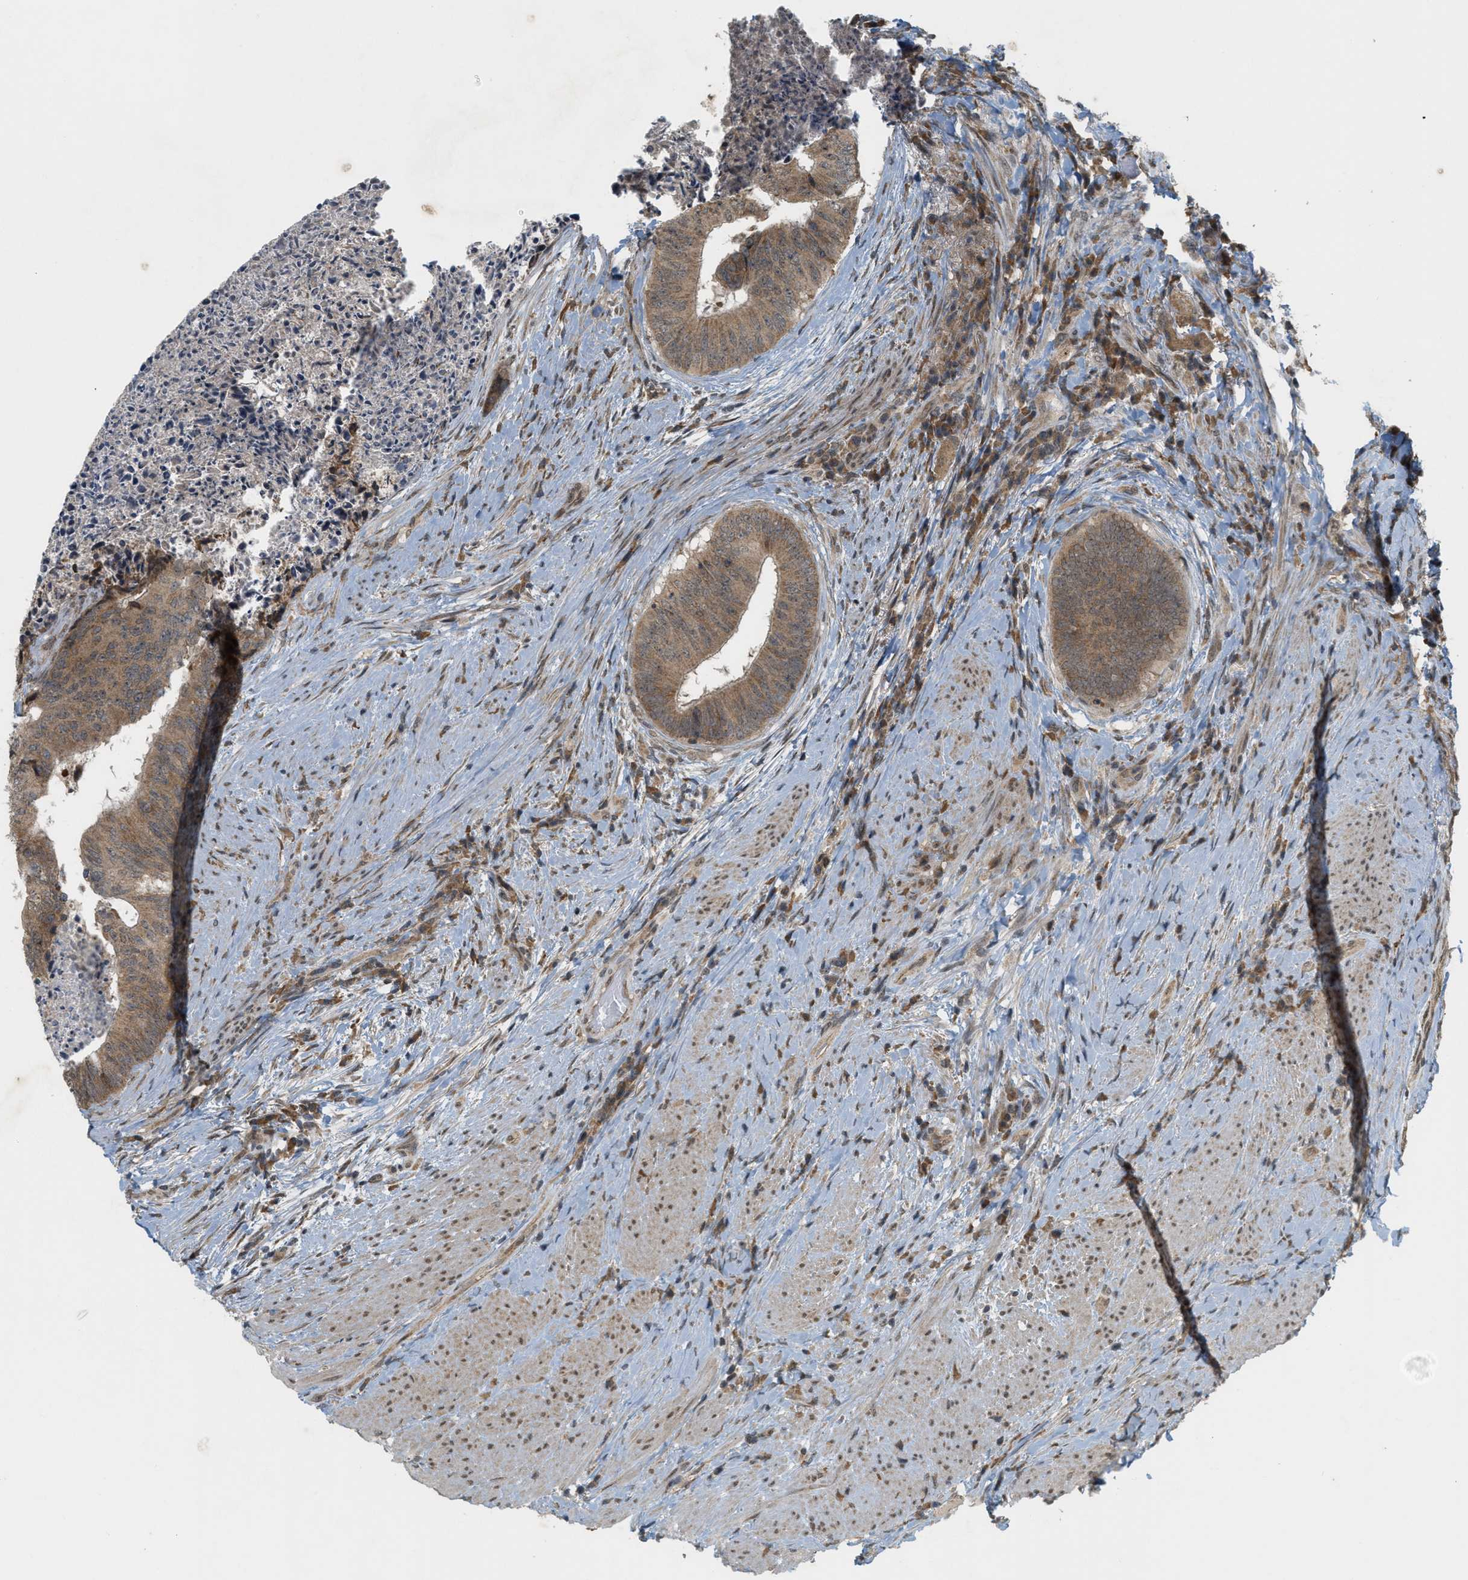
{"staining": {"intensity": "weak", "quantity": ">75%", "location": "cytoplasmic/membranous"}, "tissue": "colorectal cancer", "cell_type": "Tumor cells", "image_type": "cancer", "snomed": [{"axis": "morphology", "description": "Adenocarcinoma, NOS"}, {"axis": "topography", "description": "Rectum"}], "caption": "Immunohistochemistry image of neoplastic tissue: adenocarcinoma (colorectal) stained using immunohistochemistry (IHC) exhibits low levels of weak protein expression localized specifically in the cytoplasmic/membranous of tumor cells, appearing as a cytoplasmic/membranous brown color.", "gene": "PRKD1", "patient": {"sex": "male", "age": 72}}